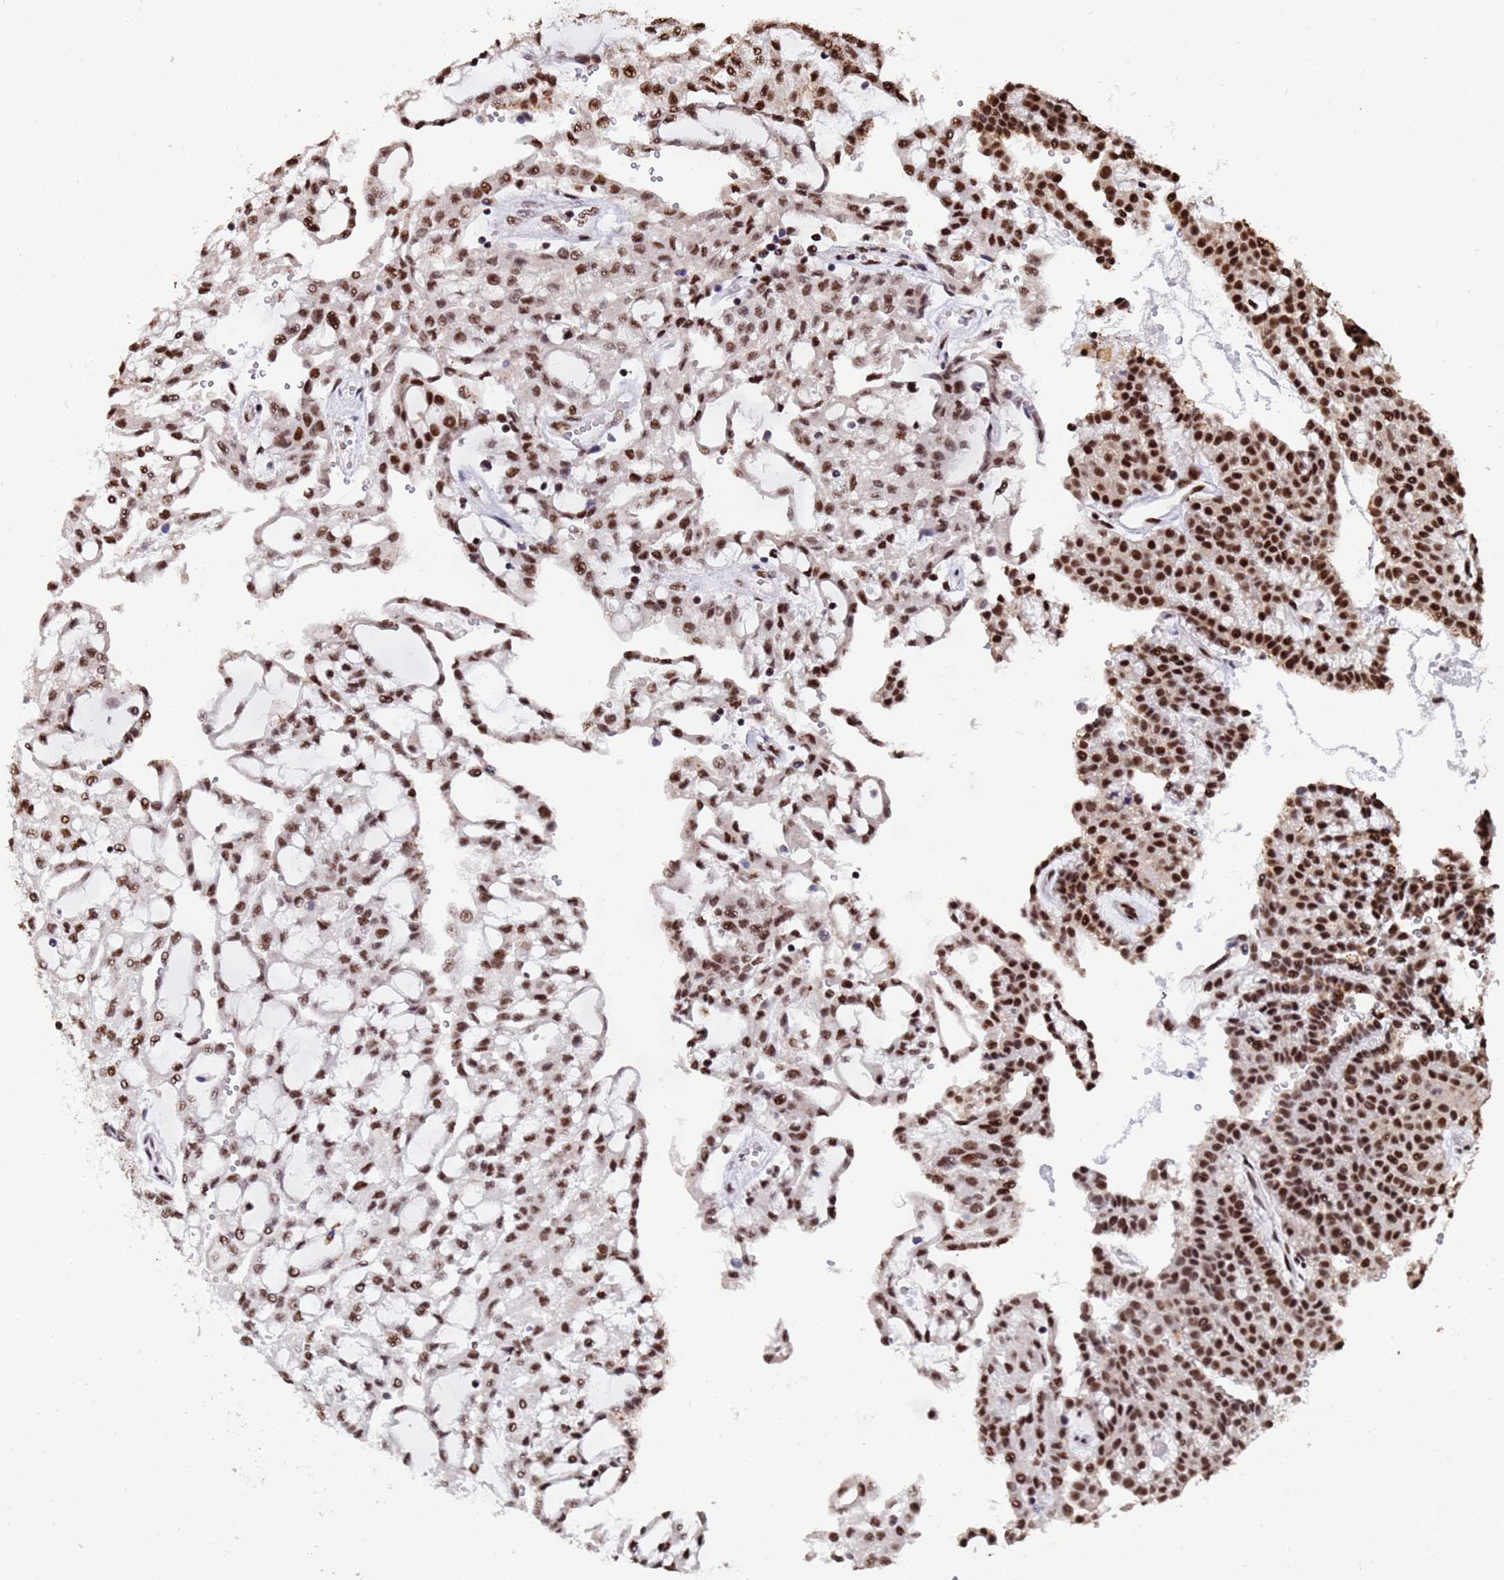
{"staining": {"intensity": "moderate", "quantity": ">75%", "location": "nuclear"}, "tissue": "renal cancer", "cell_type": "Tumor cells", "image_type": "cancer", "snomed": [{"axis": "morphology", "description": "Adenocarcinoma, NOS"}, {"axis": "topography", "description": "Kidney"}], "caption": "Renal adenocarcinoma stained for a protein (brown) displays moderate nuclear positive staining in approximately >75% of tumor cells.", "gene": "SF3B2", "patient": {"sex": "male", "age": 63}}